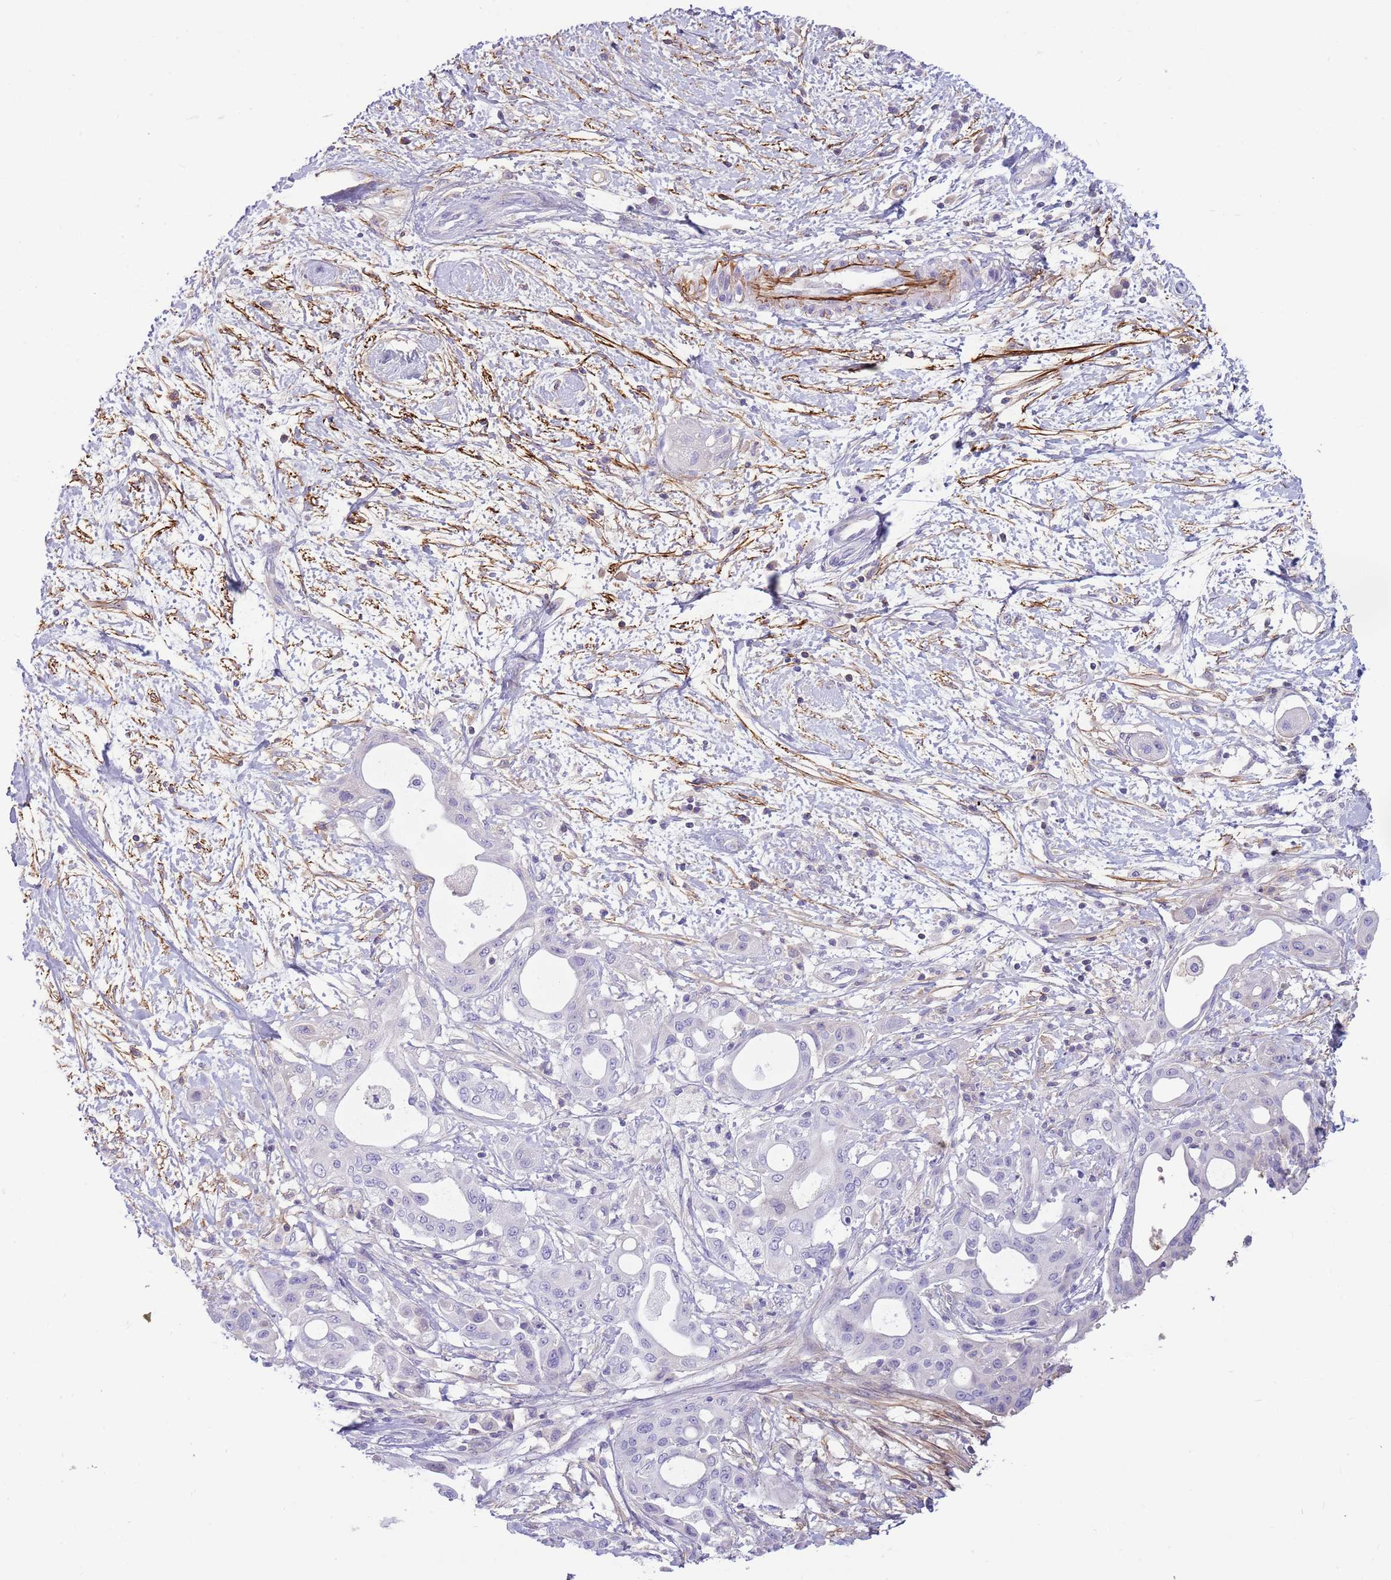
{"staining": {"intensity": "negative", "quantity": "none", "location": "none"}, "tissue": "pancreatic cancer", "cell_type": "Tumor cells", "image_type": "cancer", "snomed": [{"axis": "morphology", "description": "Adenocarcinoma, NOS"}, {"axis": "topography", "description": "Pancreas"}], "caption": "Tumor cells show no significant positivity in adenocarcinoma (pancreatic).", "gene": "LEPROTL1", "patient": {"sex": "male", "age": 68}}